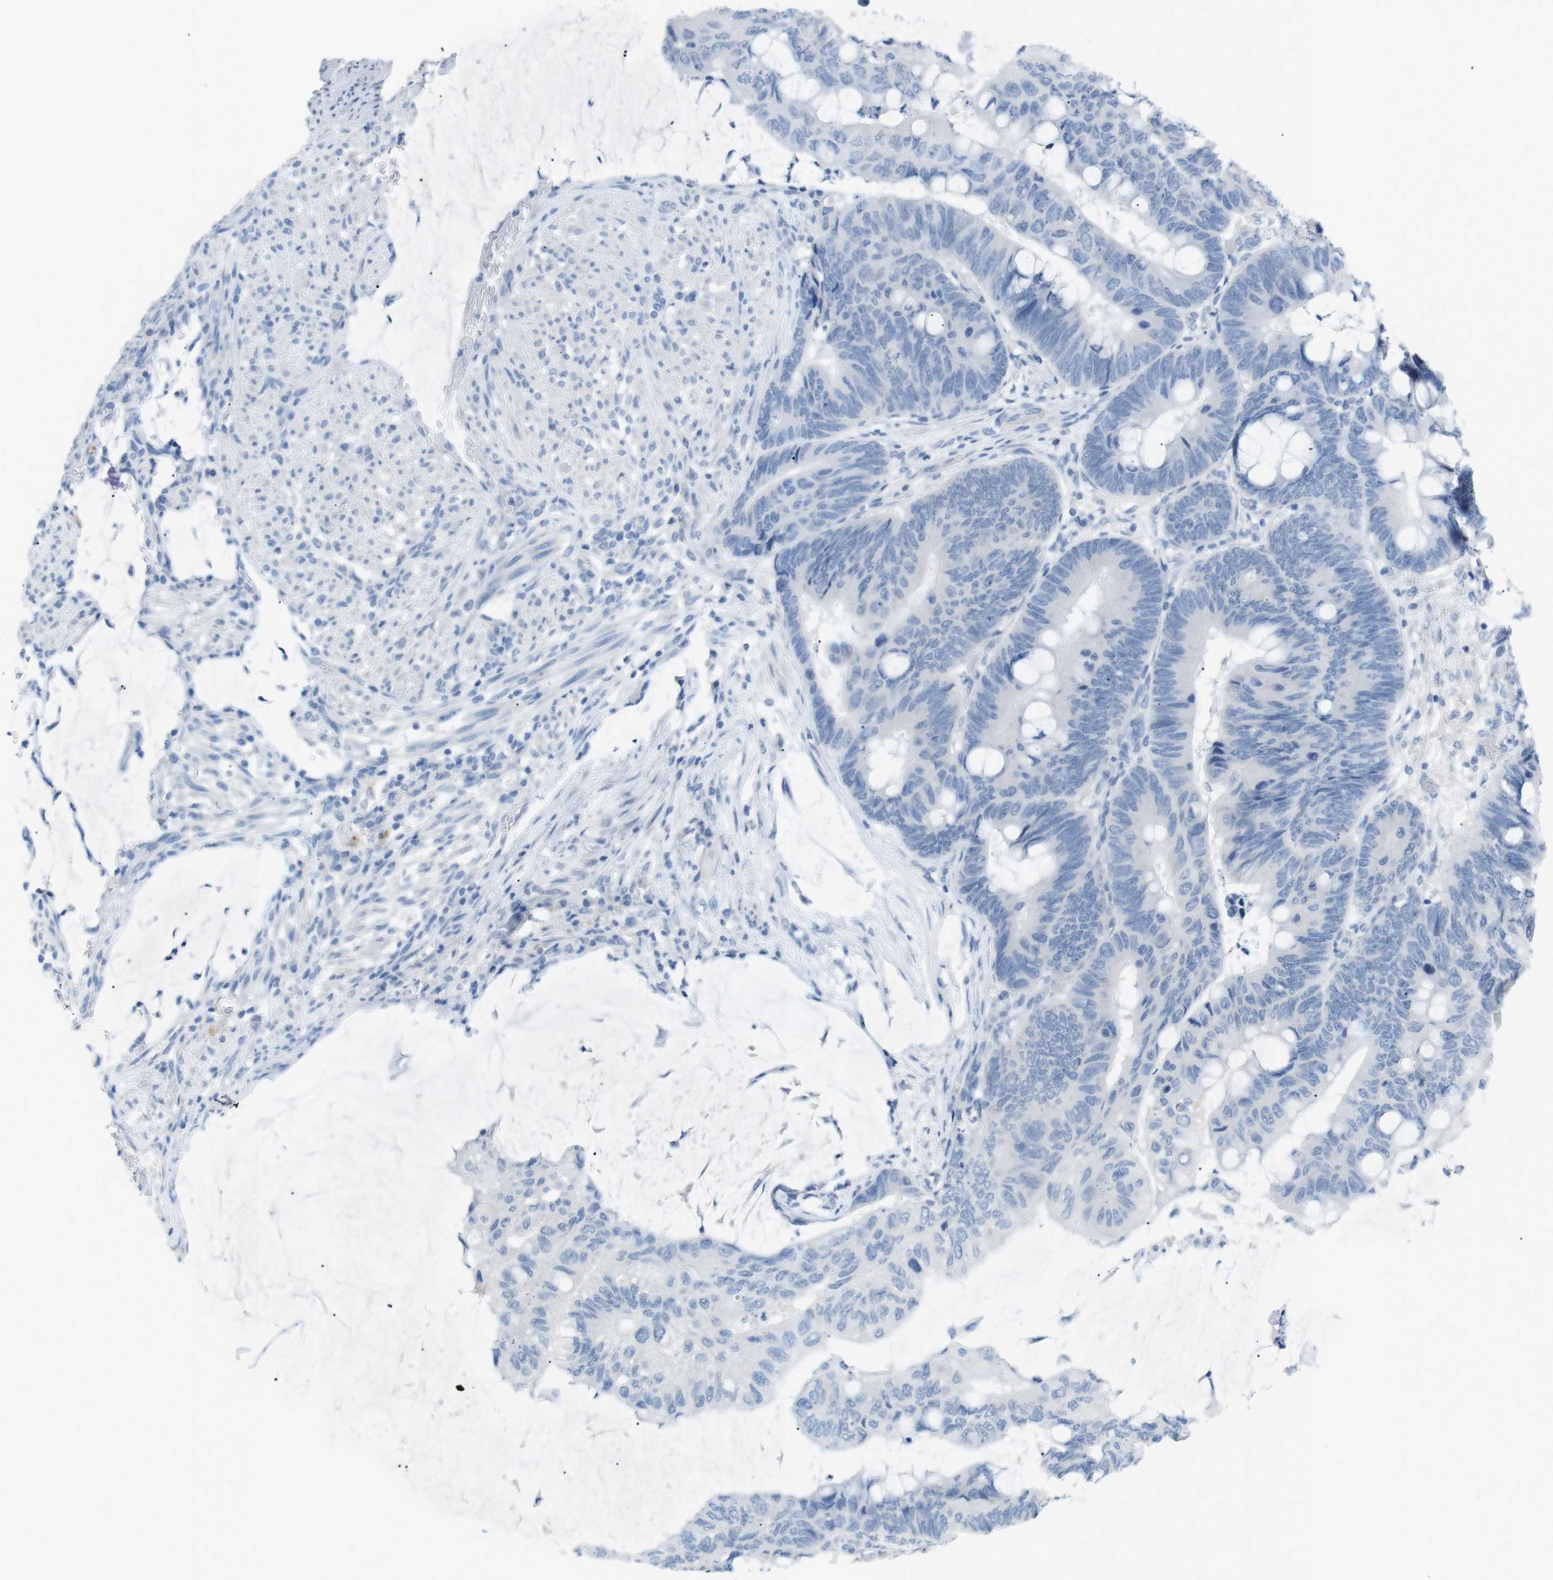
{"staining": {"intensity": "negative", "quantity": "none", "location": "none"}, "tissue": "colorectal cancer", "cell_type": "Tumor cells", "image_type": "cancer", "snomed": [{"axis": "morphology", "description": "Normal tissue, NOS"}, {"axis": "morphology", "description": "Adenocarcinoma, NOS"}, {"axis": "topography", "description": "Rectum"}], "caption": "Tumor cells show no significant positivity in colorectal adenocarcinoma. (DAB (3,3'-diaminobenzidine) immunohistochemistry, high magnification).", "gene": "SALL4", "patient": {"sex": "male", "age": 92}}